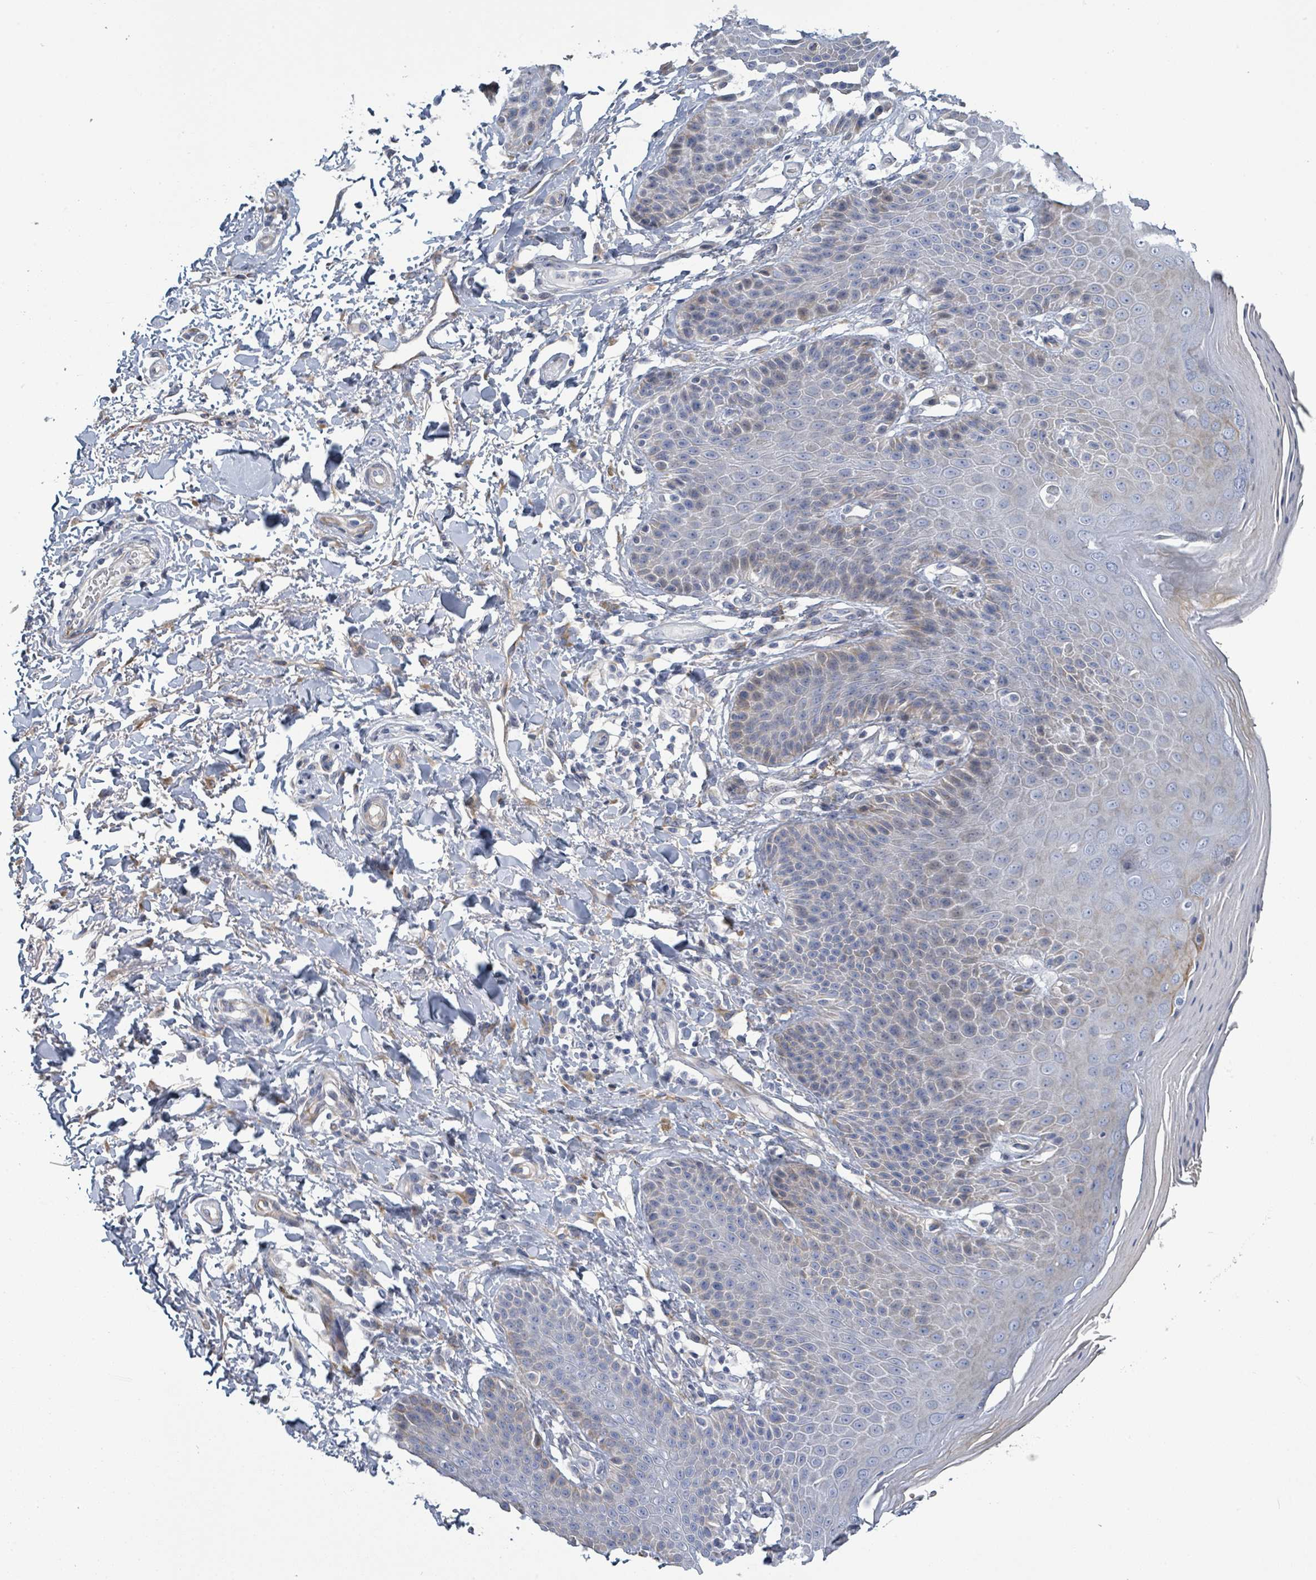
{"staining": {"intensity": "moderate", "quantity": "<25%", "location": "cytoplasmic/membranous"}, "tissue": "skin", "cell_type": "Epidermal cells", "image_type": "normal", "snomed": [{"axis": "morphology", "description": "Normal tissue, NOS"}, {"axis": "topography", "description": "Peripheral nerve tissue"}], "caption": "High-magnification brightfield microscopy of unremarkable skin stained with DAB (3,3'-diaminobenzidine) (brown) and counterstained with hematoxylin (blue). epidermal cells exhibit moderate cytoplasmic/membranous staining is present in about<25% of cells. (DAB IHC, brown staining for protein, blue staining for nuclei).", "gene": "RAB33B", "patient": {"sex": "male", "age": 51}}